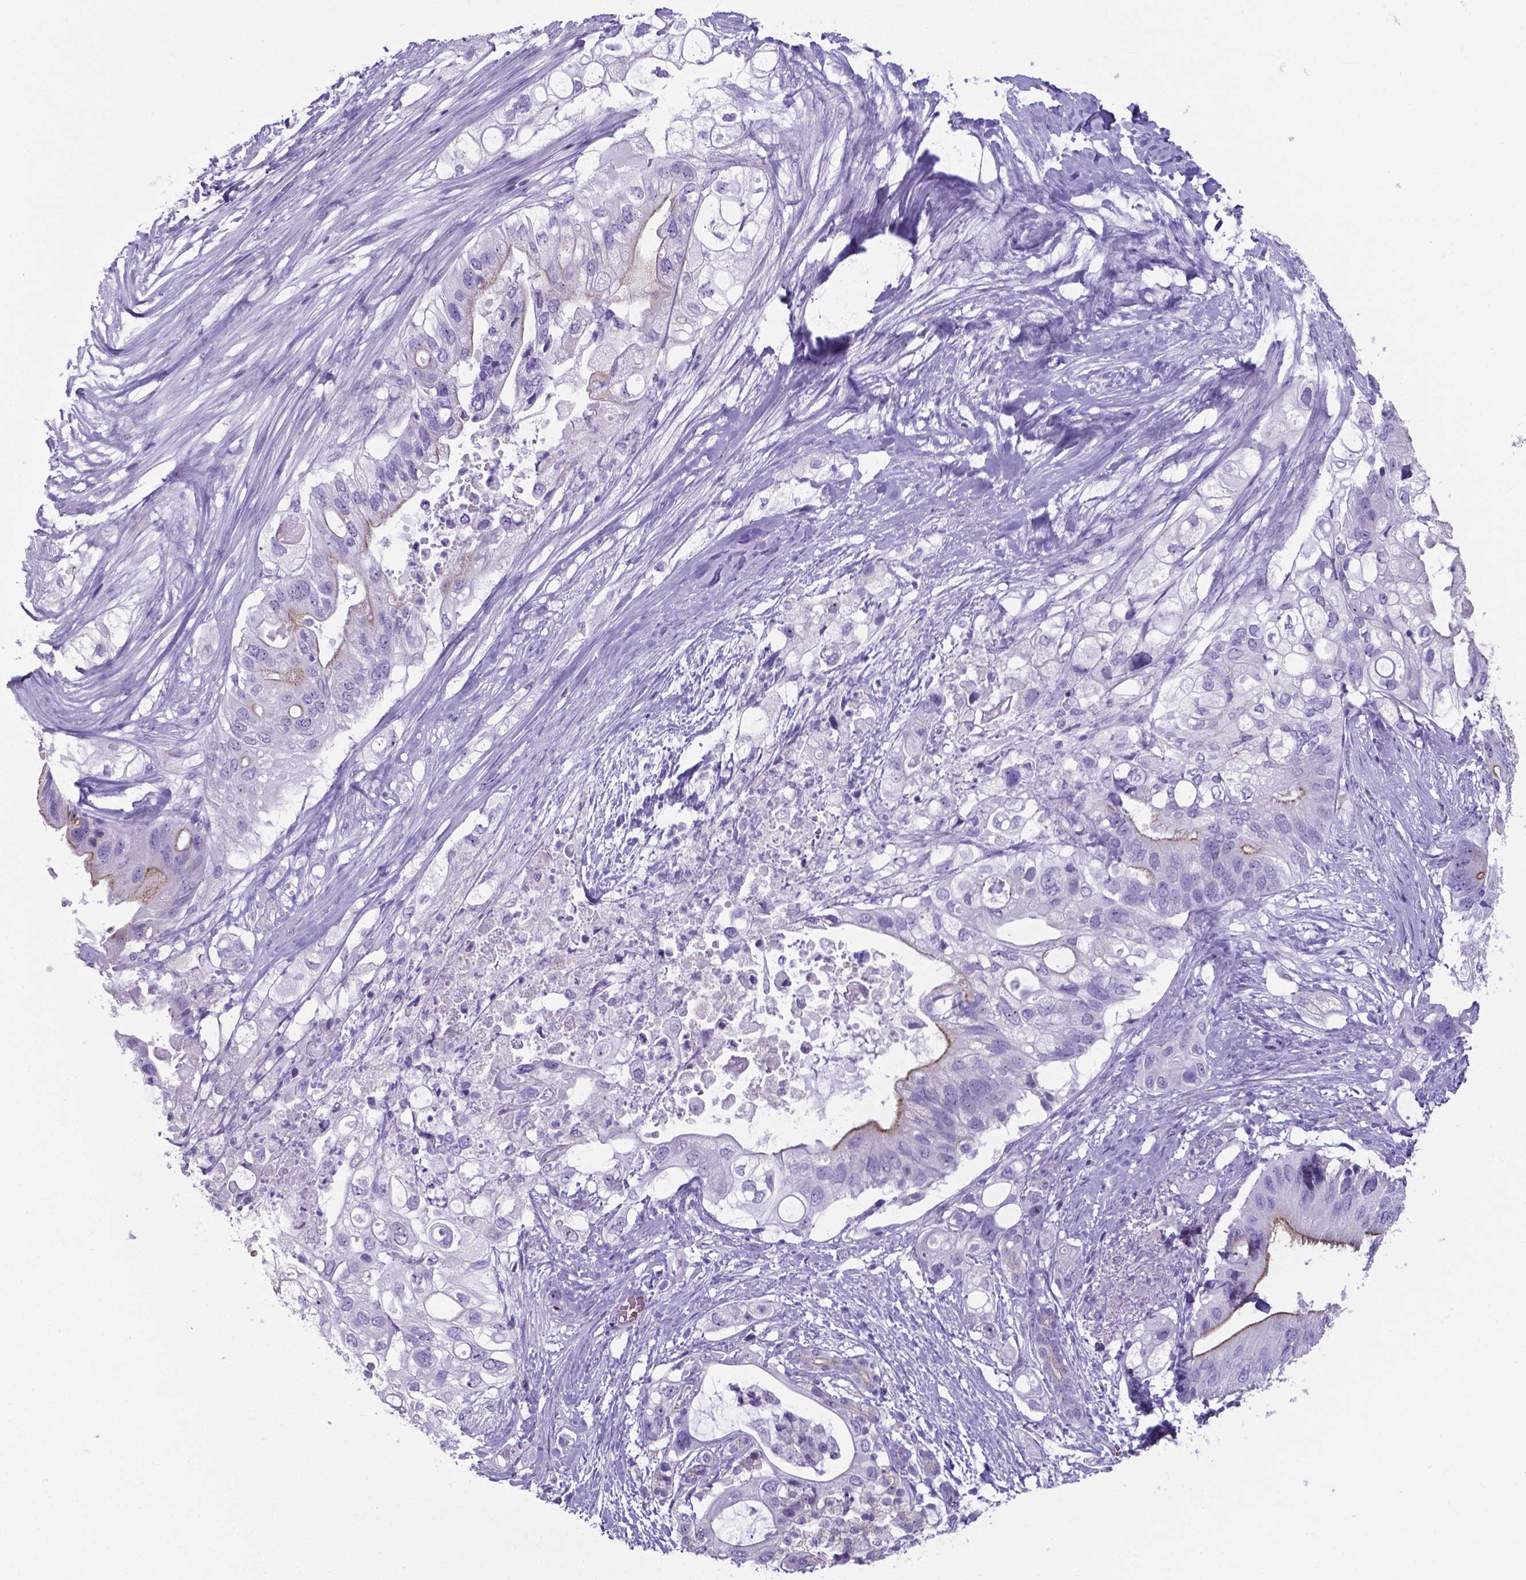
{"staining": {"intensity": "negative", "quantity": "none", "location": "none"}, "tissue": "pancreatic cancer", "cell_type": "Tumor cells", "image_type": "cancer", "snomed": [{"axis": "morphology", "description": "Adenocarcinoma, NOS"}, {"axis": "topography", "description": "Pancreas"}], "caption": "This is an immunohistochemistry micrograph of pancreatic cancer (adenocarcinoma). There is no expression in tumor cells.", "gene": "AP5B1", "patient": {"sex": "female", "age": 72}}